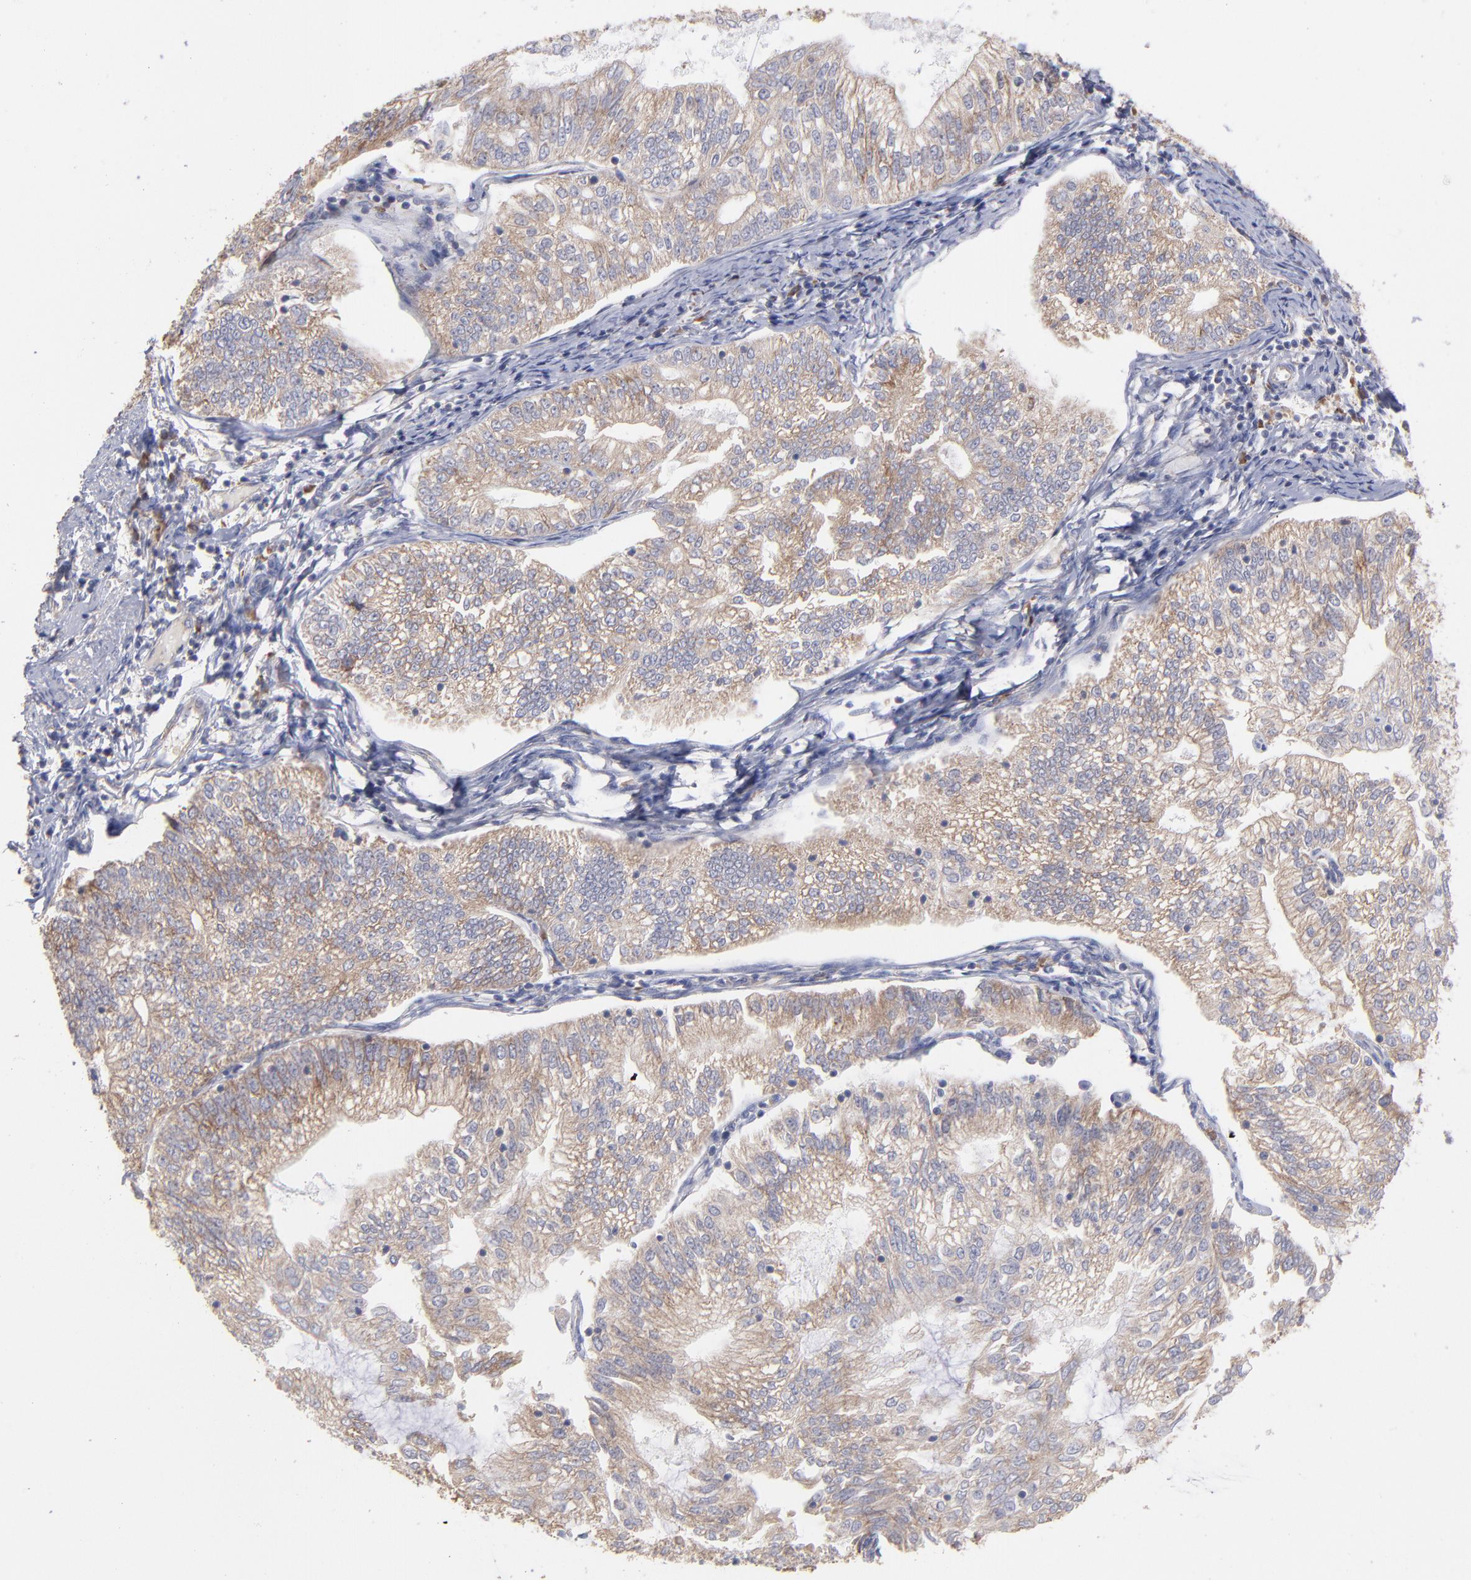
{"staining": {"intensity": "weak", "quantity": ">75%", "location": "cytoplasmic/membranous"}, "tissue": "endometrial cancer", "cell_type": "Tumor cells", "image_type": "cancer", "snomed": [{"axis": "morphology", "description": "Adenocarcinoma, NOS"}, {"axis": "topography", "description": "Endometrium"}], "caption": "Endometrial cancer (adenocarcinoma) stained for a protein (brown) reveals weak cytoplasmic/membranous positive staining in approximately >75% of tumor cells.", "gene": "RPLP0", "patient": {"sex": "female", "age": 69}}